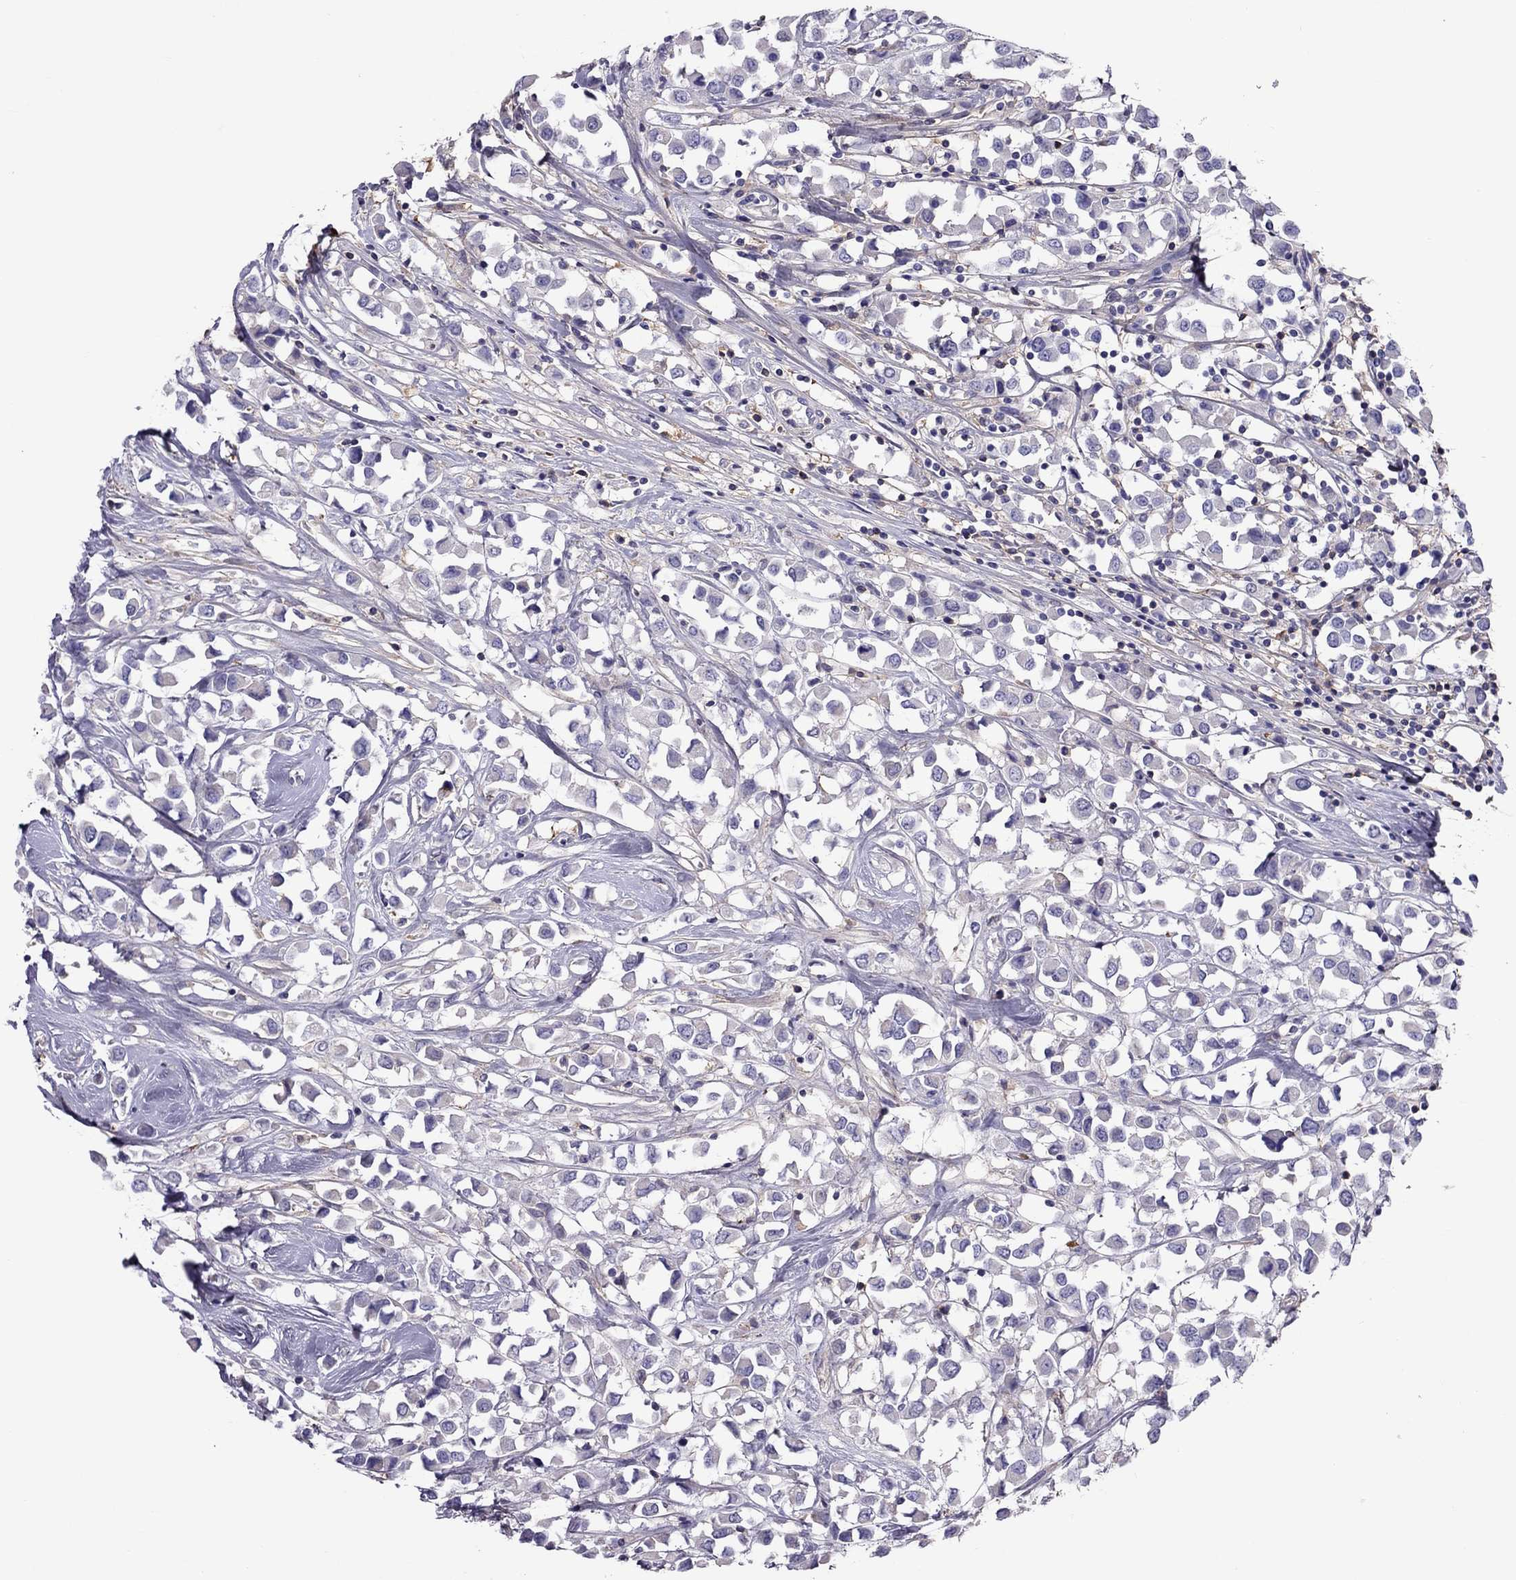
{"staining": {"intensity": "negative", "quantity": "none", "location": "none"}, "tissue": "breast cancer", "cell_type": "Tumor cells", "image_type": "cancer", "snomed": [{"axis": "morphology", "description": "Duct carcinoma"}, {"axis": "topography", "description": "Breast"}], "caption": "Image shows no significant protein staining in tumor cells of infiltrating ductal carcinoma (breast).", "gene": "TEX22", "patient": {"sex": "female", "age": 61}}